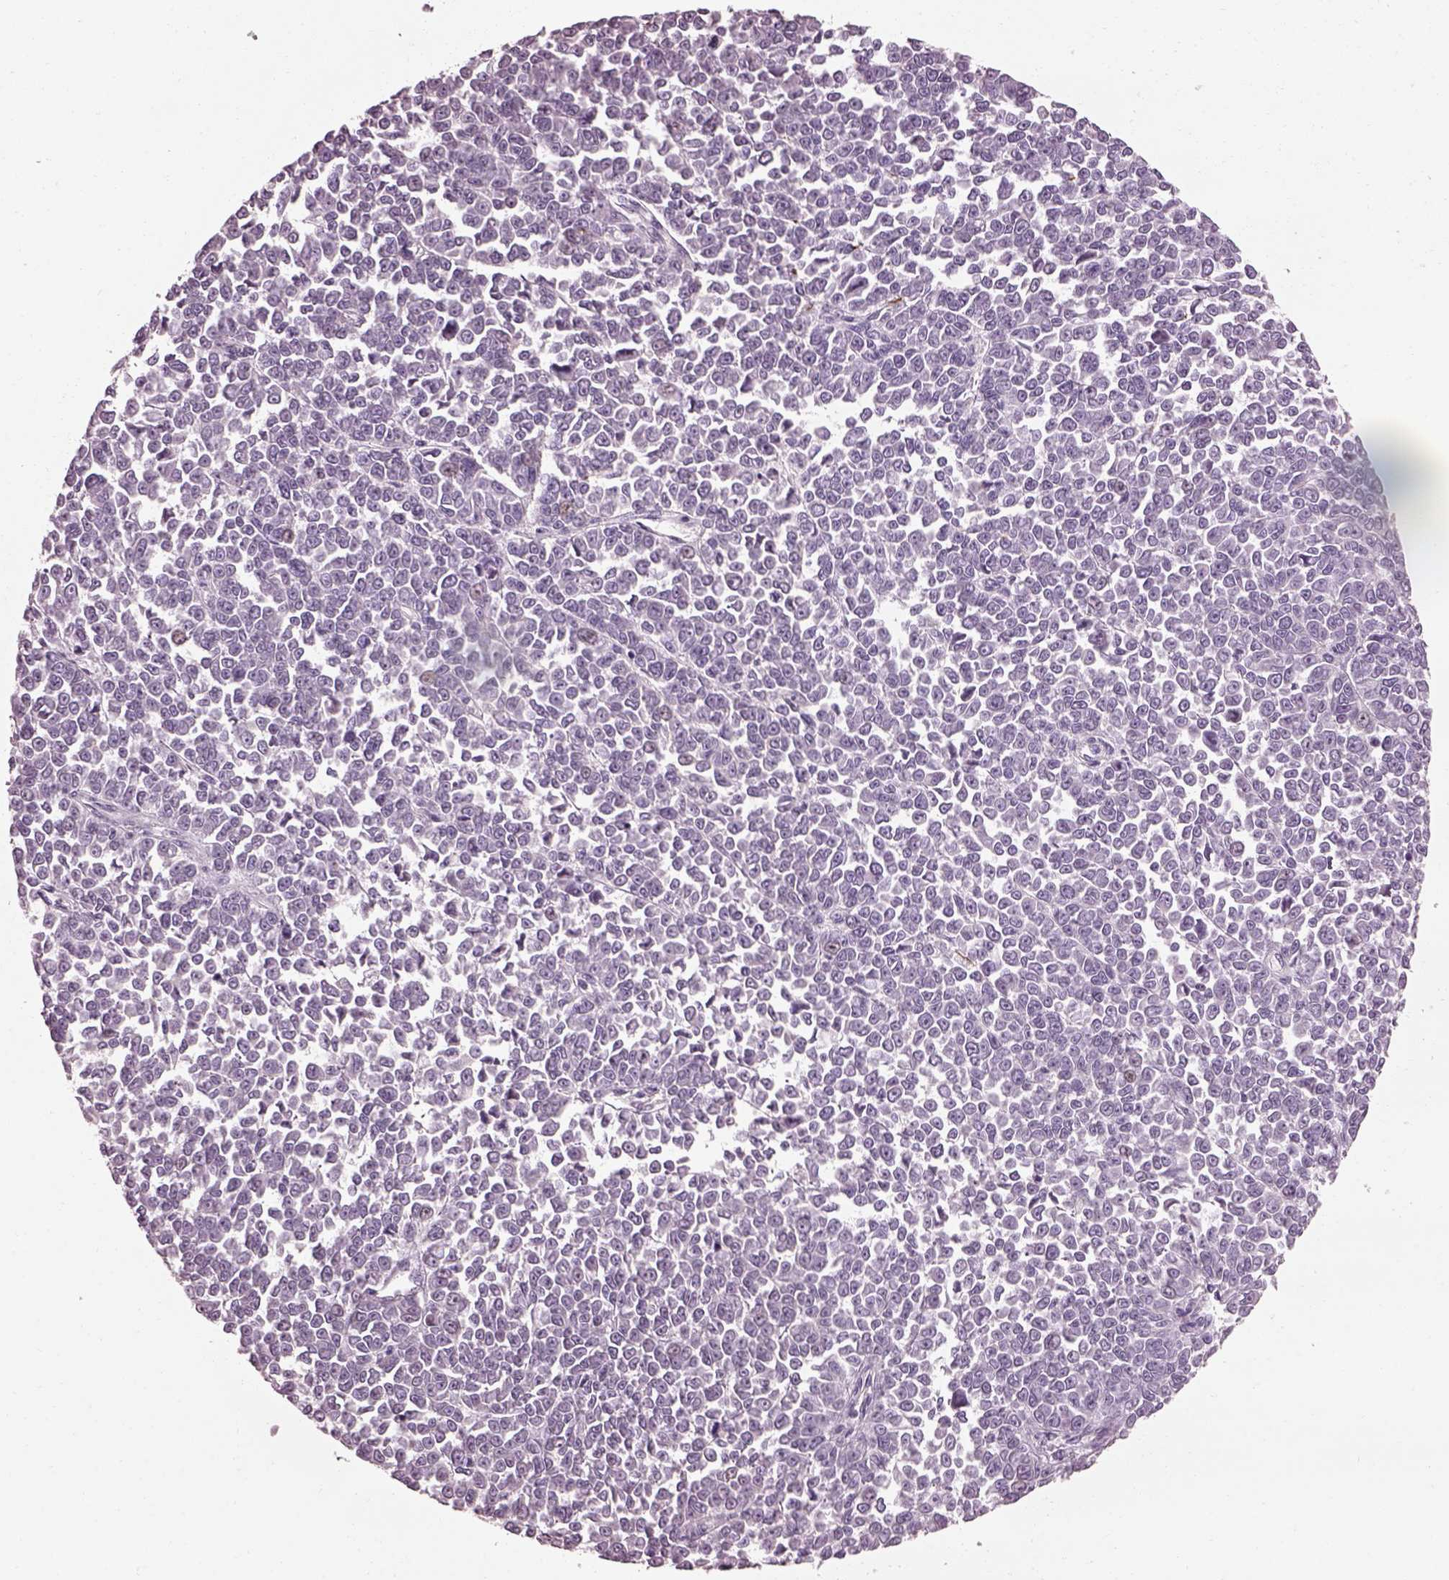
{"staining": {"intensity": "negative", "quantity": "none", "location": "none"}, "tissue": "melanoma", "cell_type": "Tumor cells", "image_type": "cancer", "snomed": [{"axis": "morphology", "description": "Malignant melanoma, NOS"}, {"axis": "topography", "description": "Skin"}], "caption": "Melanoma stained for a protein using immunohistochemistry reveals no staining tumor cells.", "gene": "EFEMP1", "patient": {"sex": "female", "age": 95}}